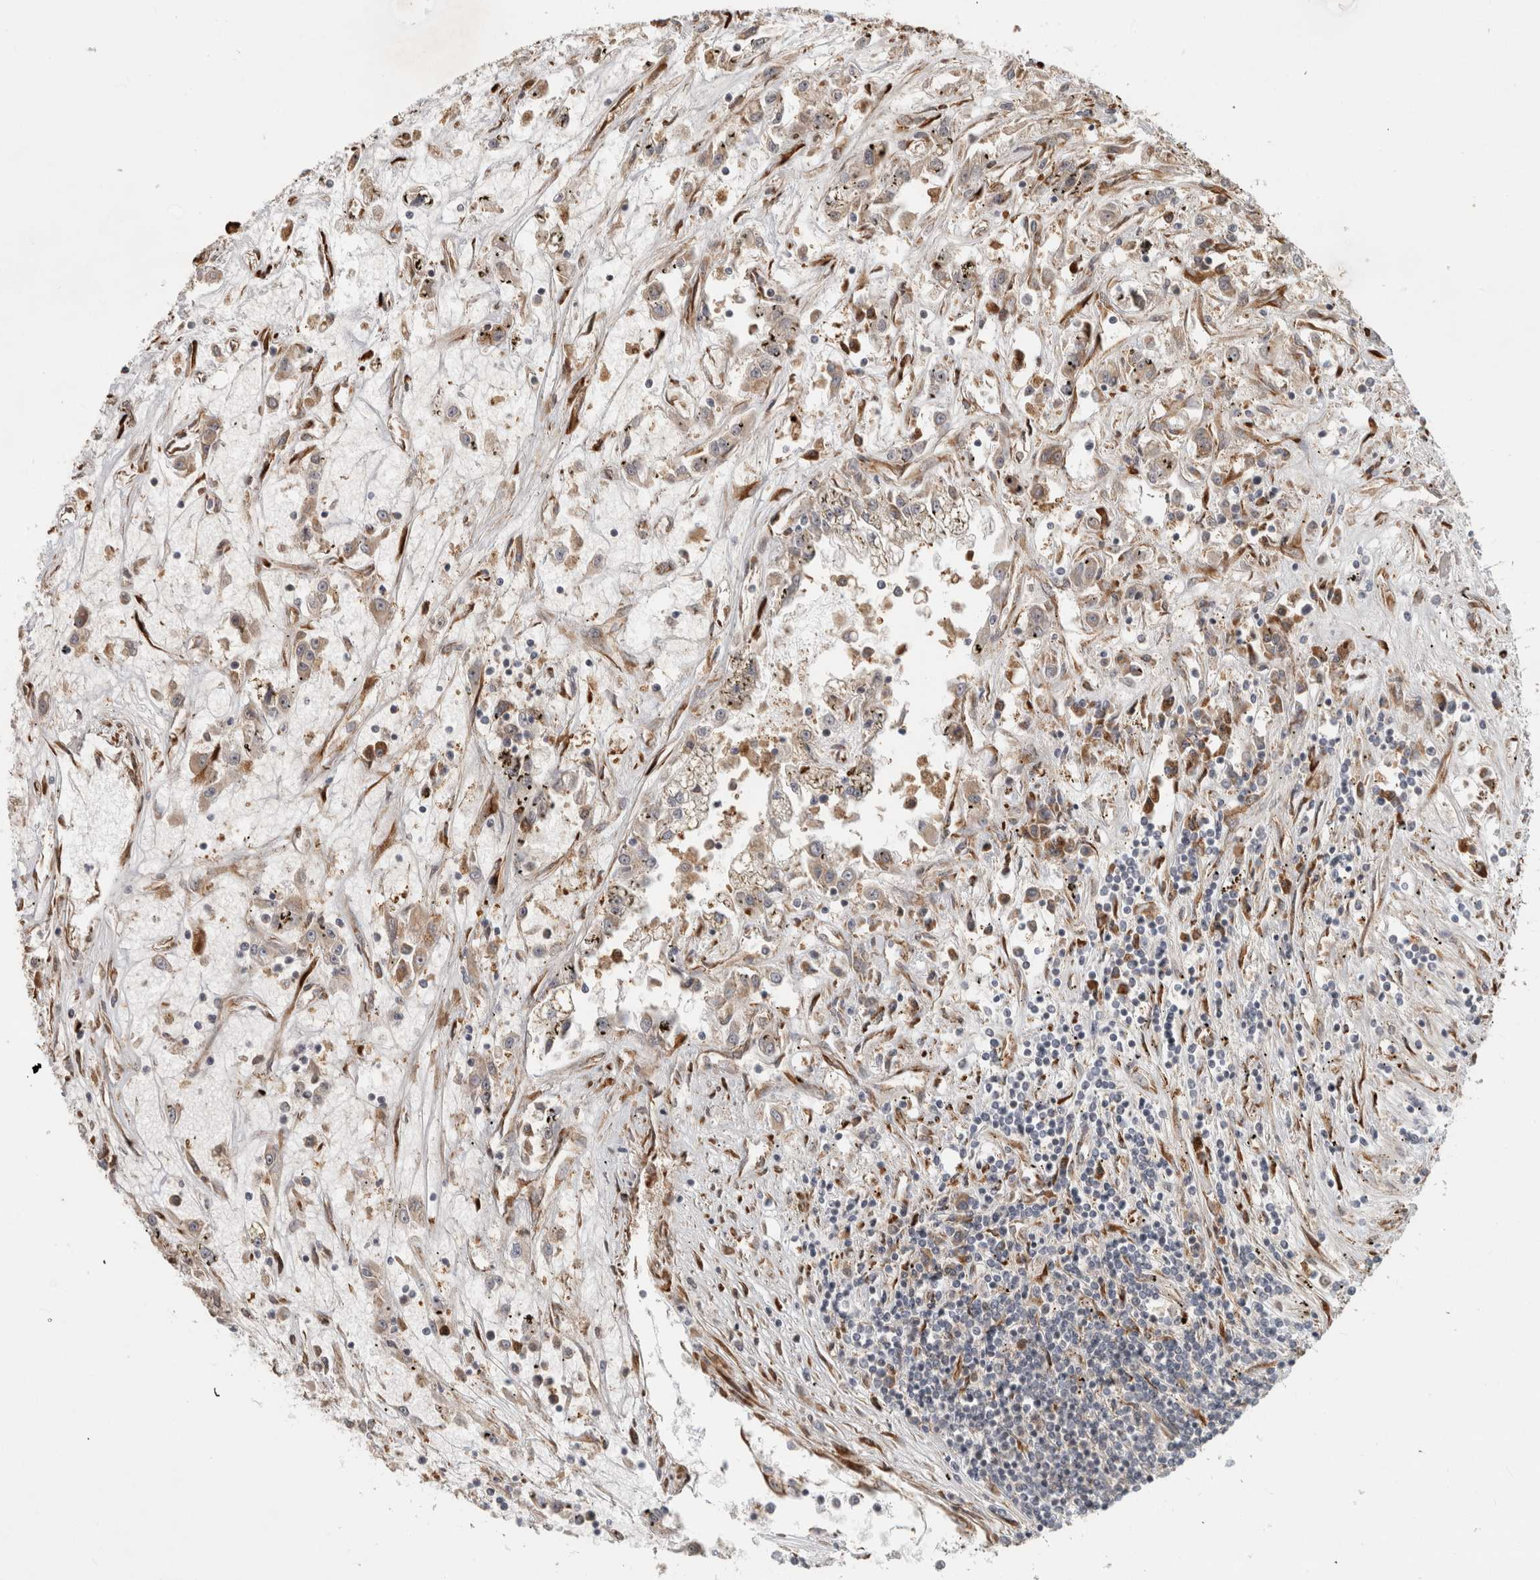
{"staining": {"intensity": "moderate", "quantity": ">75%", "location": "cytoplasmic/membranous"}, "tissue": "renal cancer", "cell_type": "Tumor cells", "image_type": "cancer", "snomed": [{"axis": "morphology", "description": "Adenocarcinoma, NOS"}, {"axis": "topography", "description": "Kidney"}], "caption": "Human renal adenocarcinoma stained for a protein (brown) demonstrates moderate cytoplasmic/membranous positive expression in approximately >75% of tumor cells.", "gene": "TUBD1", "patient": {"sex": "female", "age": 52}}